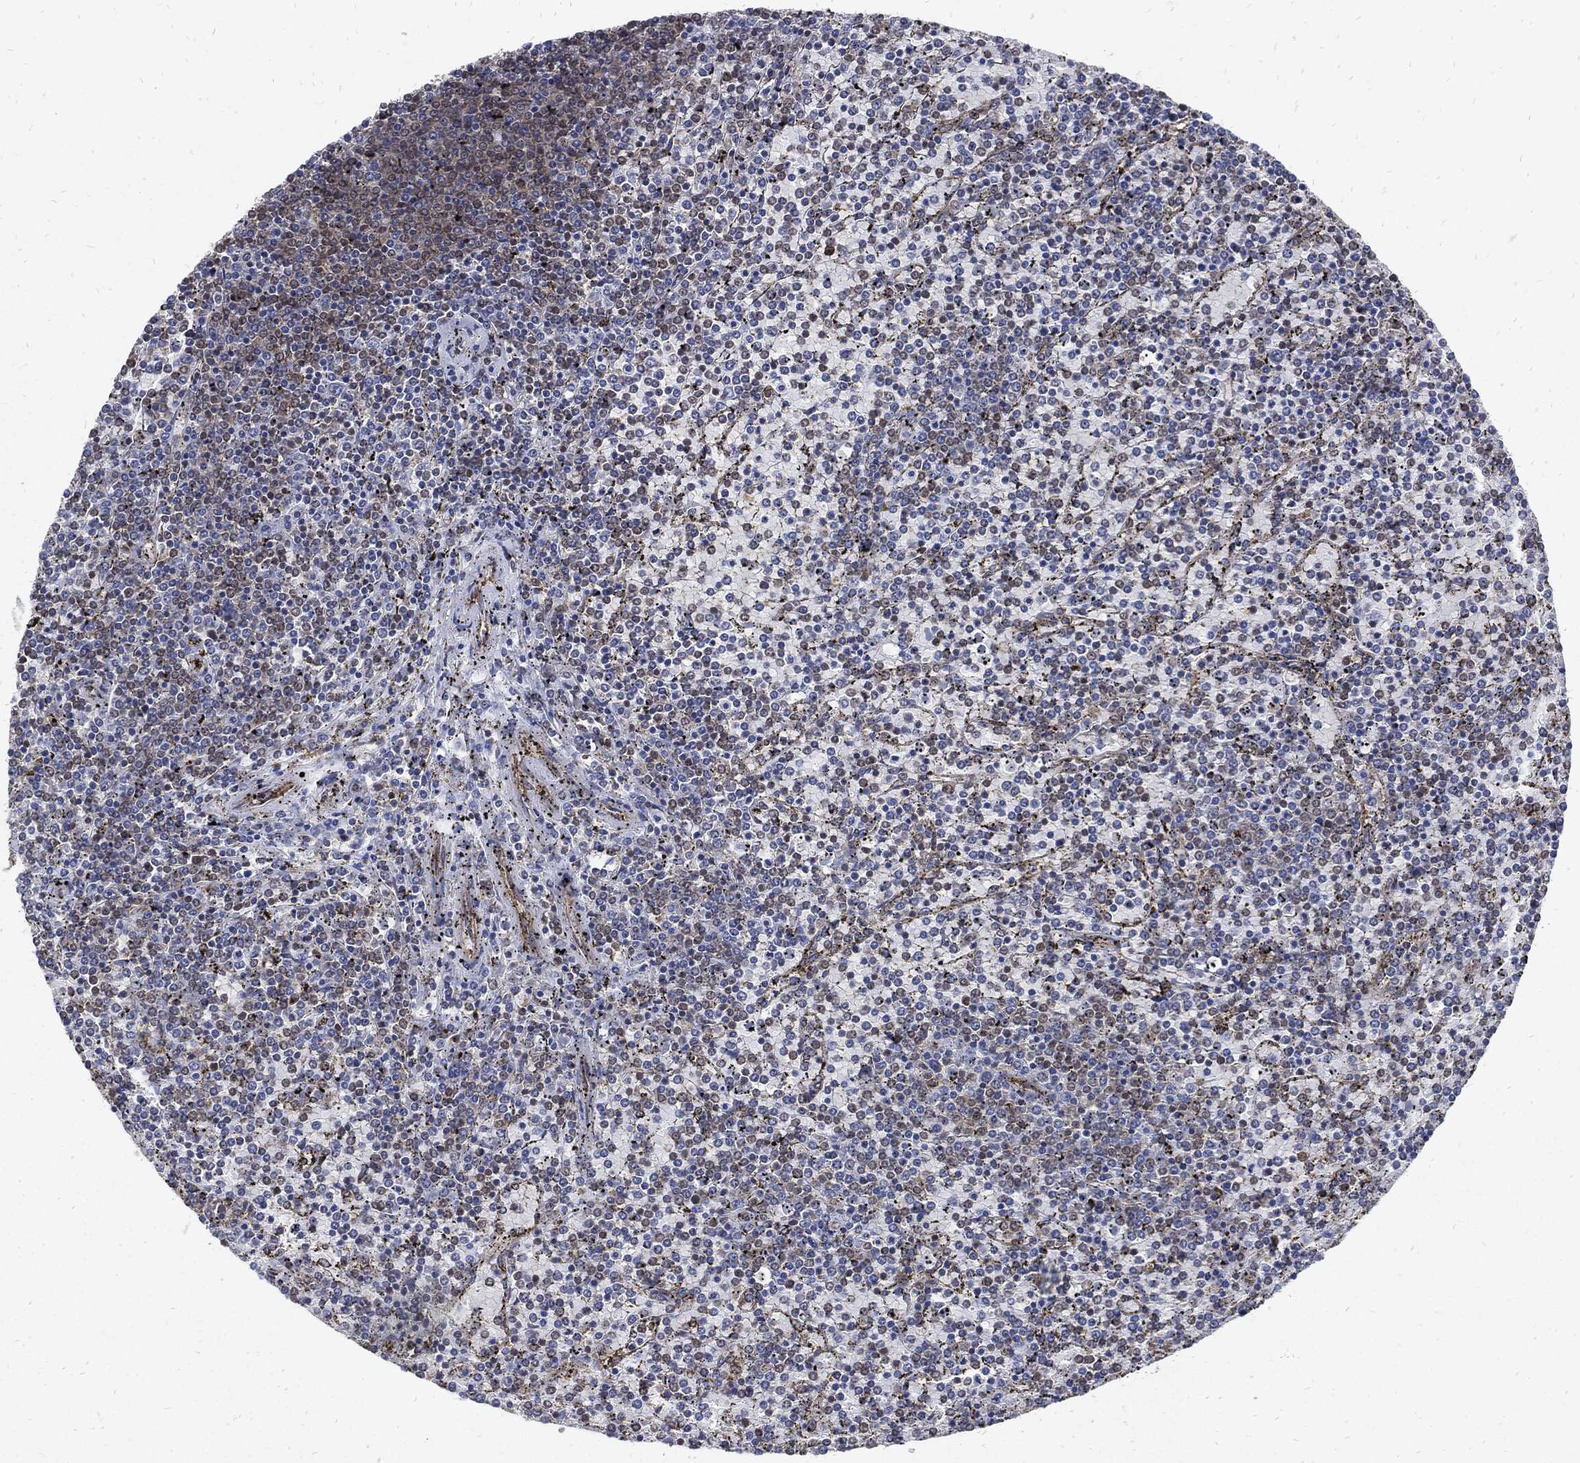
{"staining": {"intensity": "negative", "quantity": "none", "location": "none"}, "tissue": "lymphoma", "cell_type": "Tumor cells", "image_type": "cancer", "snomed": [{"axis": "morphology", "description": "Malignant lymphoma, non-Hodgkin's type, Low grade"}, {"axis": "topography", "description": "Spleen"}], "caption": "This is an immunohistochemistry histopathology image of lymphoma. There is no positivity in tumor cells.", "gene": "DCTN1", "patient": {"sex": "female", "age": 77}}